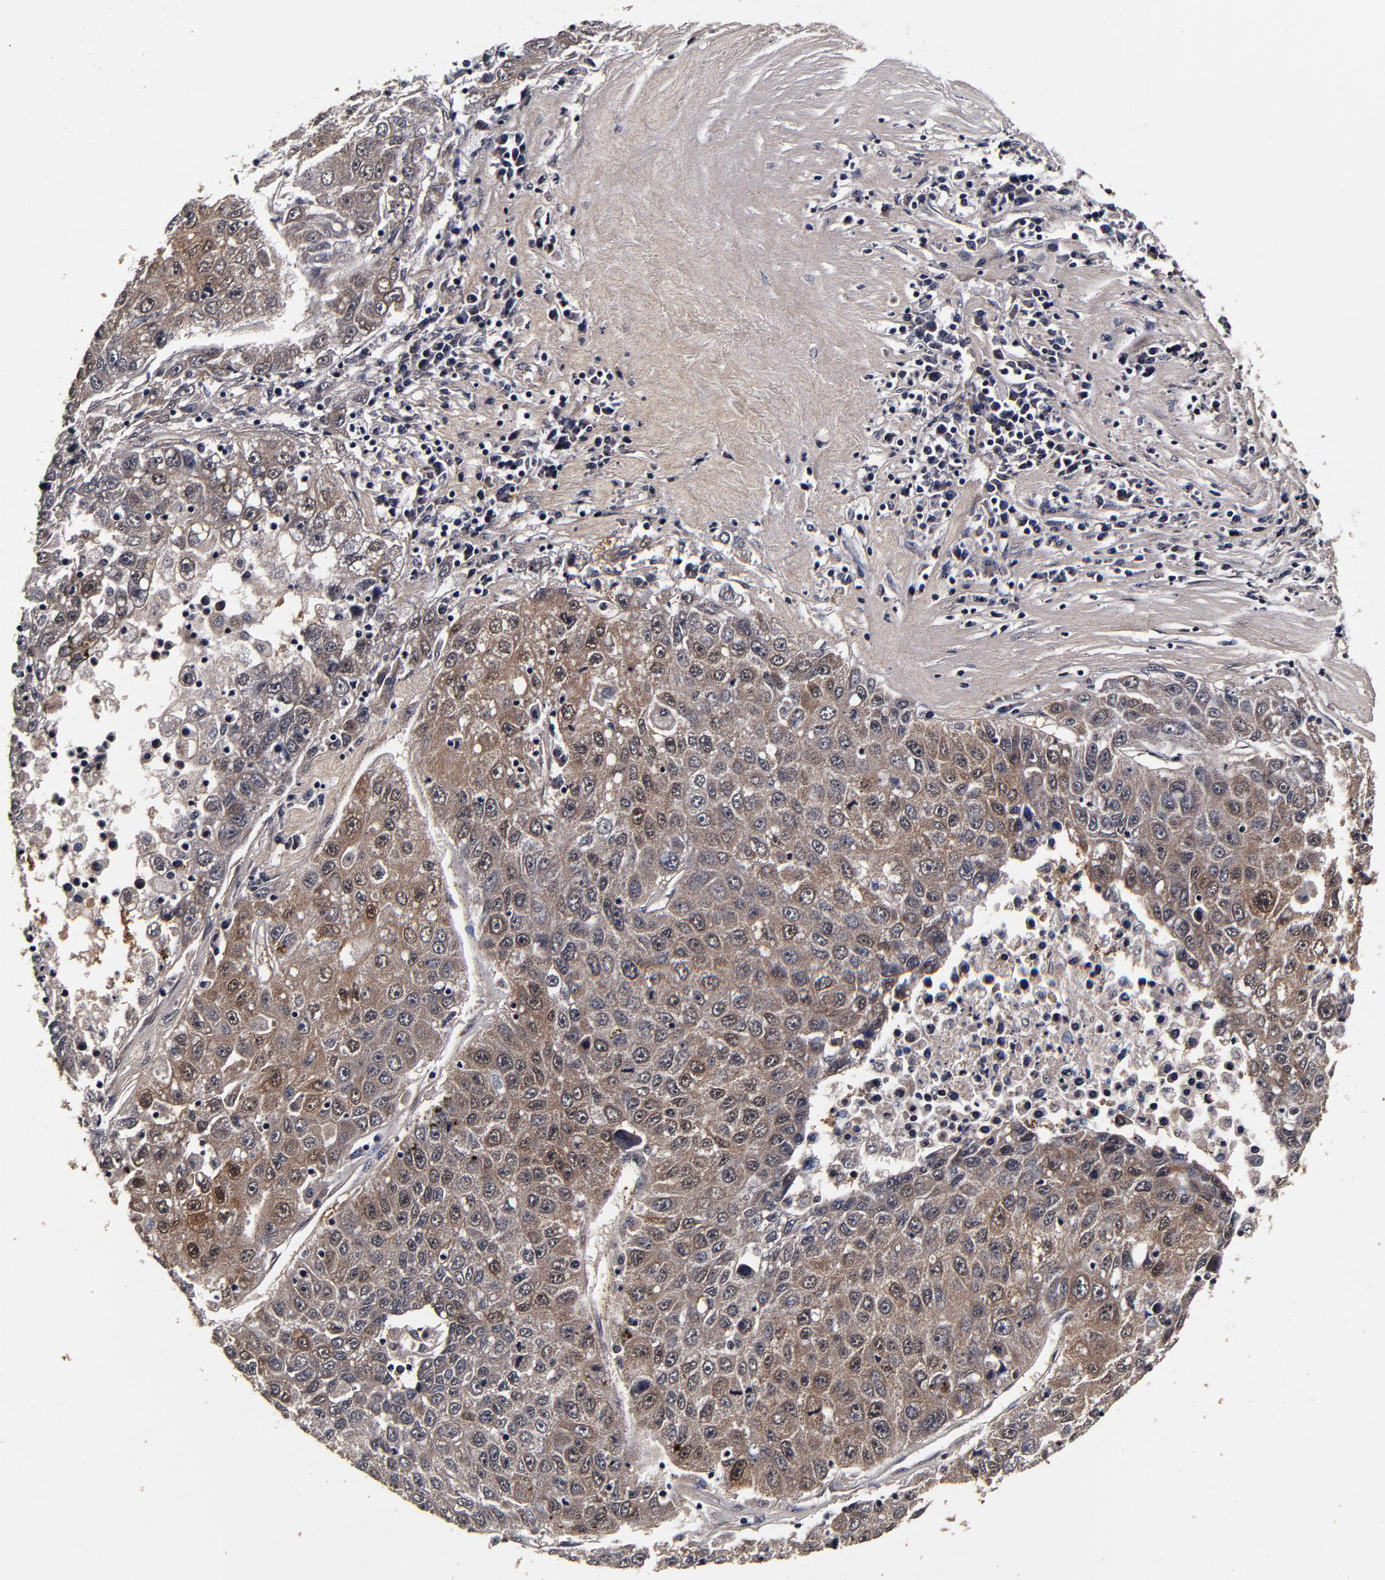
{"staining": {"intensity": "moderate", "quantity": ">75%", "location": "cytoplasmic/membranous"}, "tissue": "liver cancer", "cell_type": "Tumor cells", "image_type": "cancer", "snomed": [{"axis": "morphology", "description": "Carcinoma, Hepatocellular, NOS"}, {"axis": "topography", "description": "Liver"}], "caption": "Liver hepatocellular carcinoma tissue reveals moderate cytoplasmic/membranous staining in approximately >75% of tumor cells", "gene": "MMP15", "patient": {"sex": "male", "age": 49}}